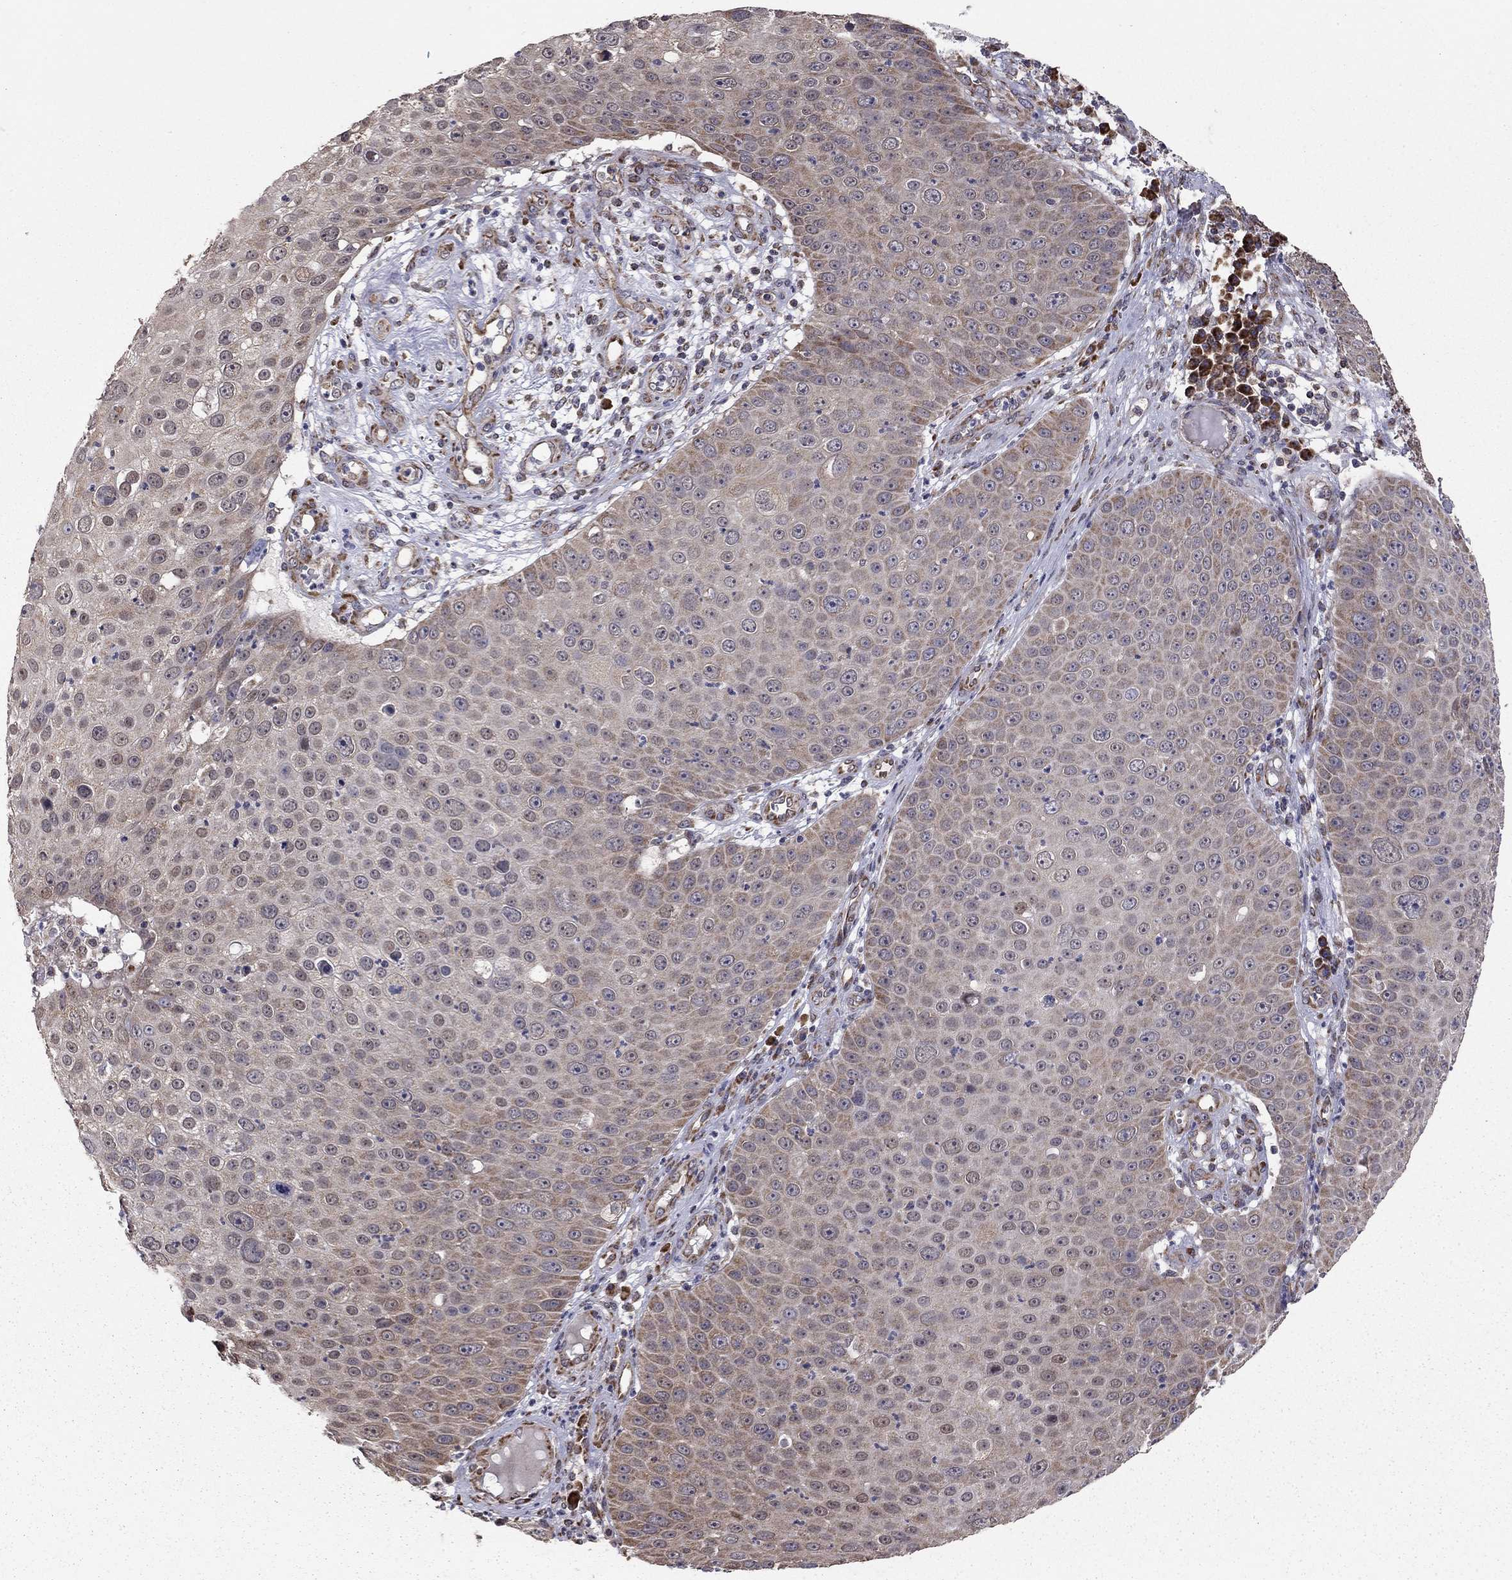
{"staining": {"intensity": "weak", "quantity": "<25%", "location": "cytoplasmic/membranous"}, "tissue": "skin cancer", "cell_type": "Tumor cells", "image_type": "cancer", "snomed": [{"axis": "morphology", "description": "Squamous cell carcinoma, NOS"}, {"axis": "topography", "description": "Skin"}], "caption": "The micrograph displays no significant expression in tumor cells of skin squamous cell carcinoma. (Stains: DAB (3,3'-diaminobenzidine) immunohistochemistry with hematoxylin counter stain, Microscopy: brightfield microscopy at high magnification).", "gene": "NKIRAS1", "patient": {"sex": "male", "age": 71}}